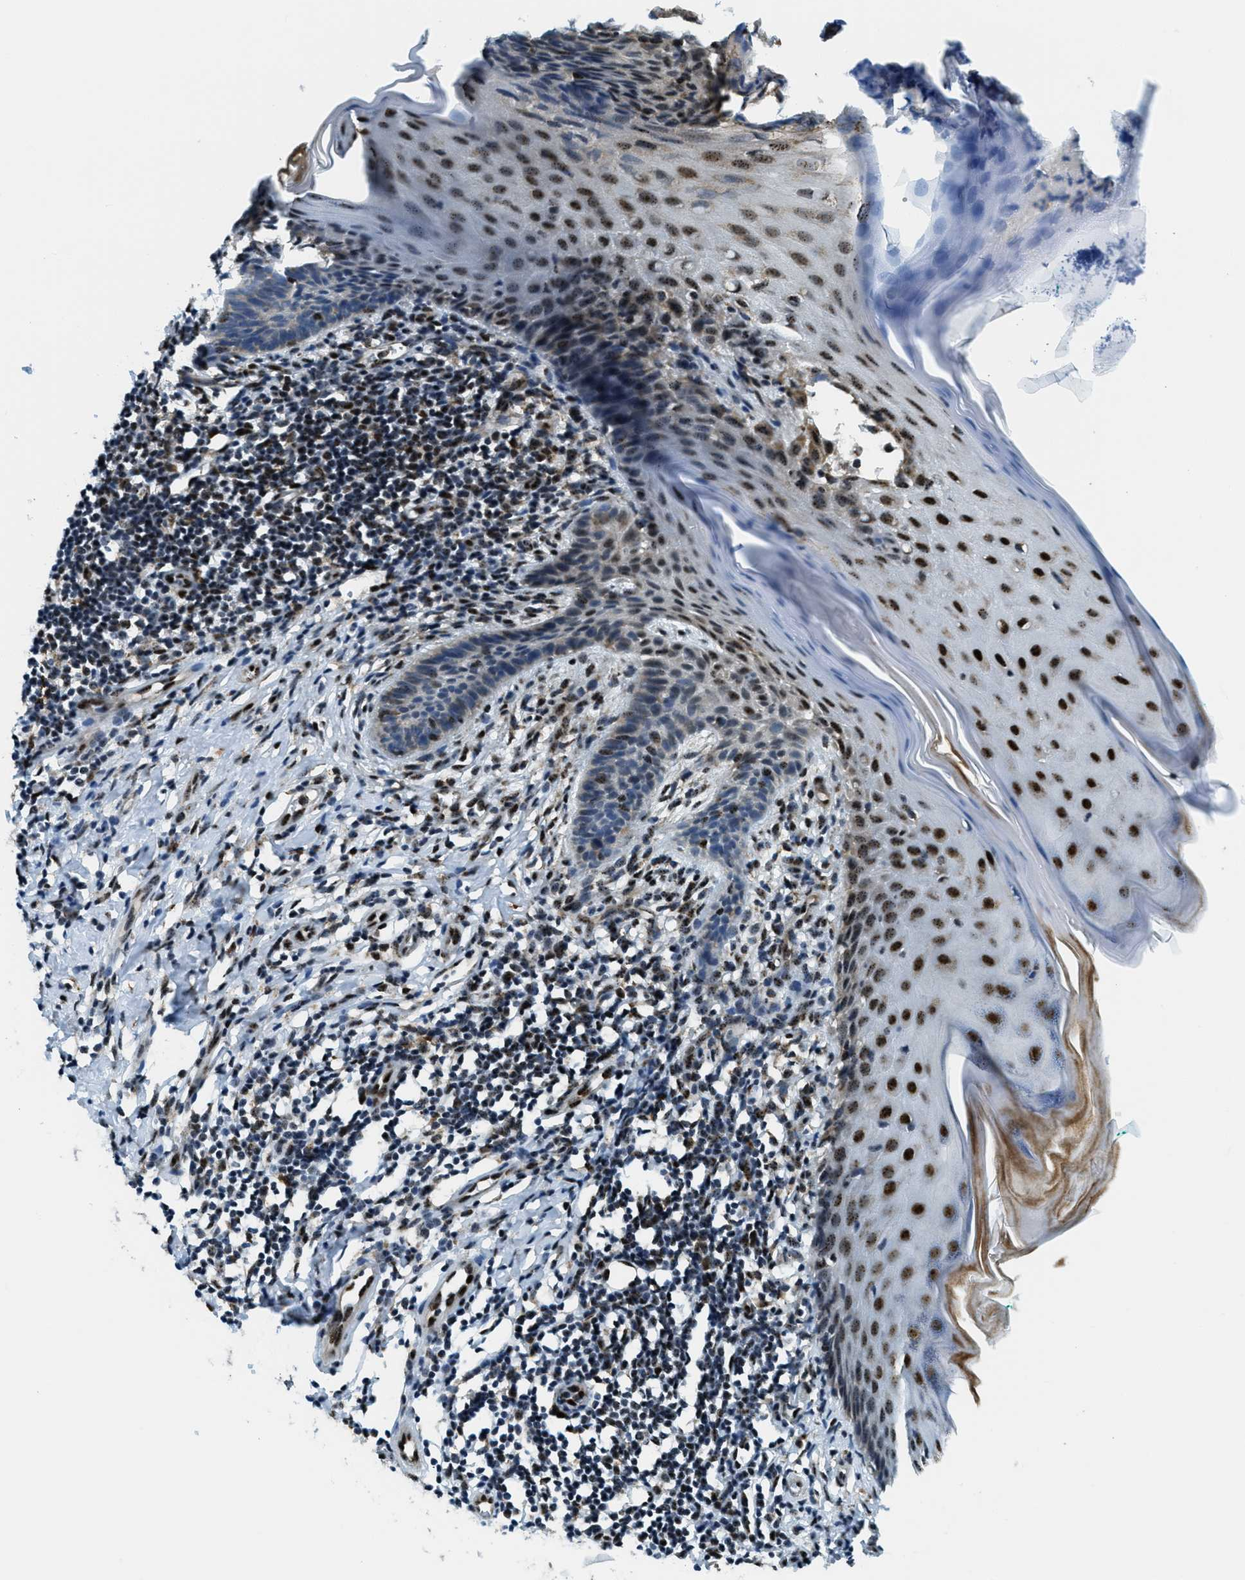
{"staining": {"intensity": "weak", "quantity": "<25%", "location": "cytoplasmic/membranous,nuclear"}, "tissue": "skin cancer", "cell_type": "Tumor cells", "image_type": "cancer", "snomed": [{"axis": "morphology", "description": "Basal cell carcinoma"}, {"axis": "topography", "description": "Skin"}], "caption": "IHC photomicrograph of human skin basal cell carcinoma stained for a protein (brown), which reveals no staining in tumor cells. (DAB immunohistochemistry, high magnification).", "gene": "SP100", "patient": {"sex": "male", "age": 60}}